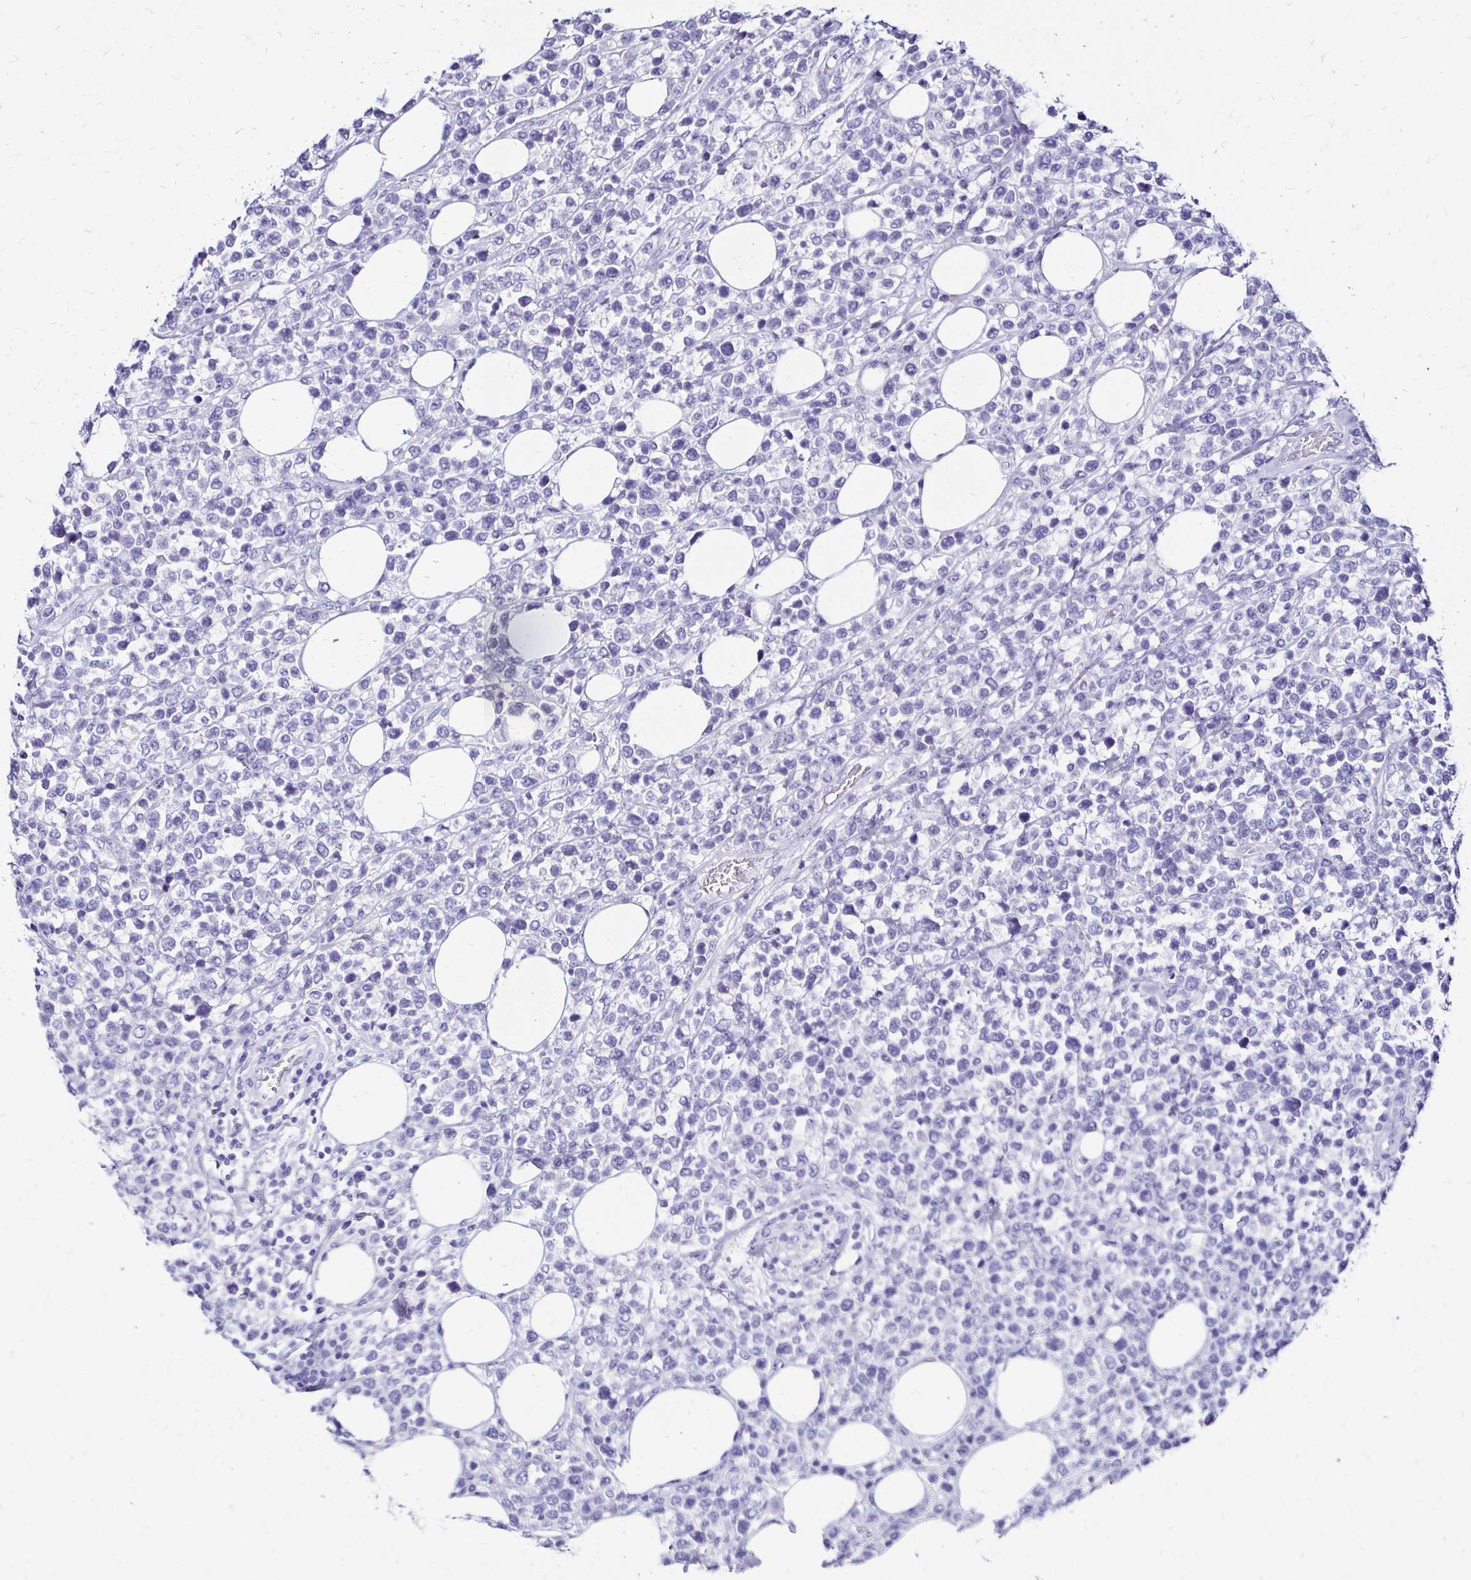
{"staining": {"intensity": "negative", "quantity": "none", "location": "none"}, "tissue": "lymphoma", "cell_type": "Tumor cells", "image_type": "cancer", "snomed": [{"axis": "morphology", "description": "Malignant lymphoma, non-Hodgkin's type, Low grade"}, {"axis": "topography", "description": "Lymph node"}], "caption": "Histopathology image shows no significant protein staining in tumor cells of lymphoma. (Immunohistochemistry, brightfield microscopy, high magnification).", "gene": "KCNT1", "patient": {"sex": "male", "age": 60}}